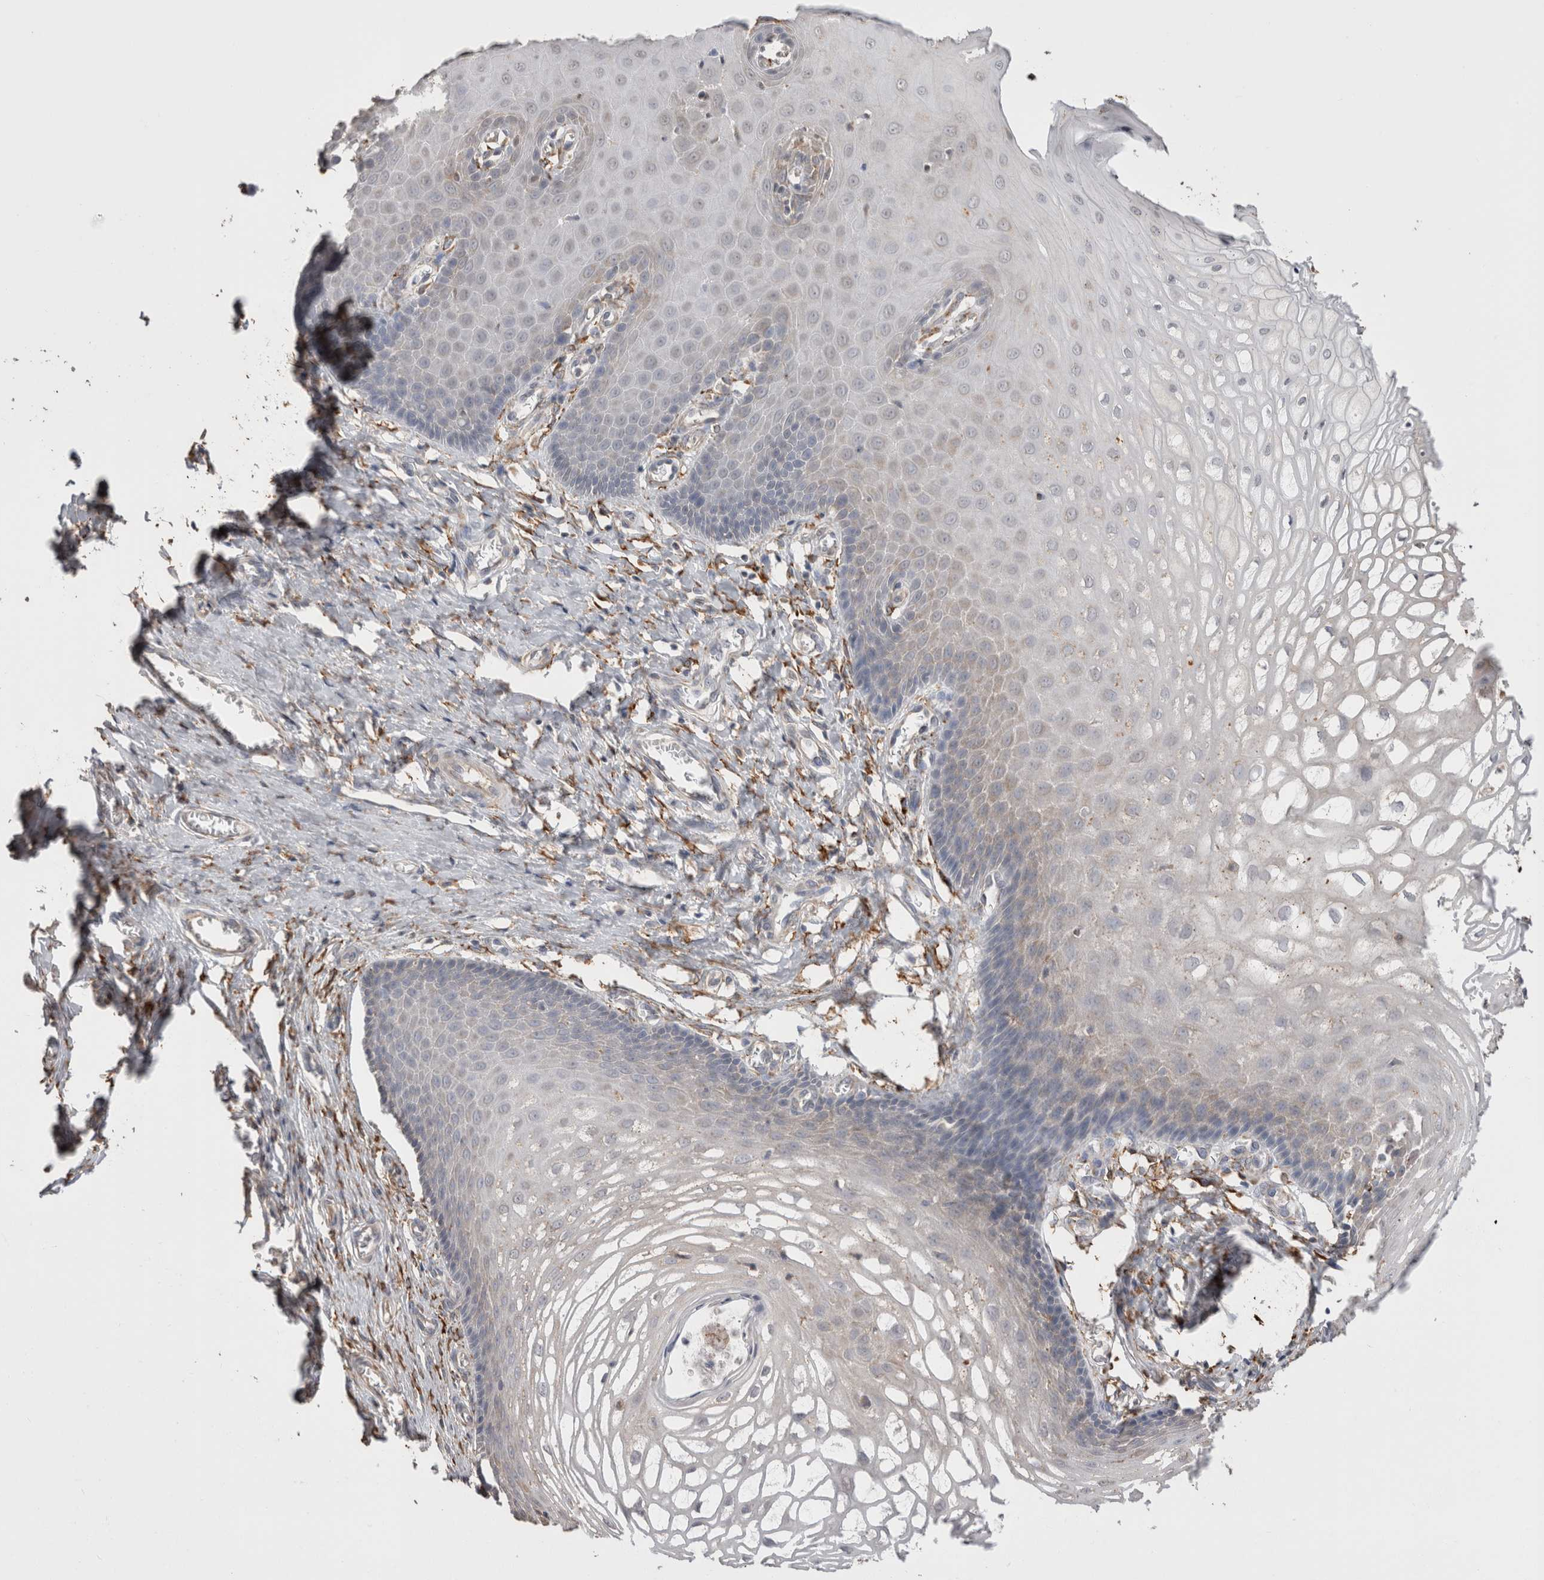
{"staining": {"intensity": "negative", "quantity": "none", "location": "none"}, "tissue": "cervix", "cell_type": "Glandular cells", "image_type": "normal", "snomed": [{"axis": "morphology", "description": "Normal tissue, NOS"}, {"axis": "topography", "description": "Cervix"}], "caption": "High power microscopy histopathology image of an immunohistochemistry (IHC) histopathology image of benign cervix, revealing no significant staining in glandular cells.", "gene": "LRPAP1", "patient": {"sex": "female", "age": 55}}